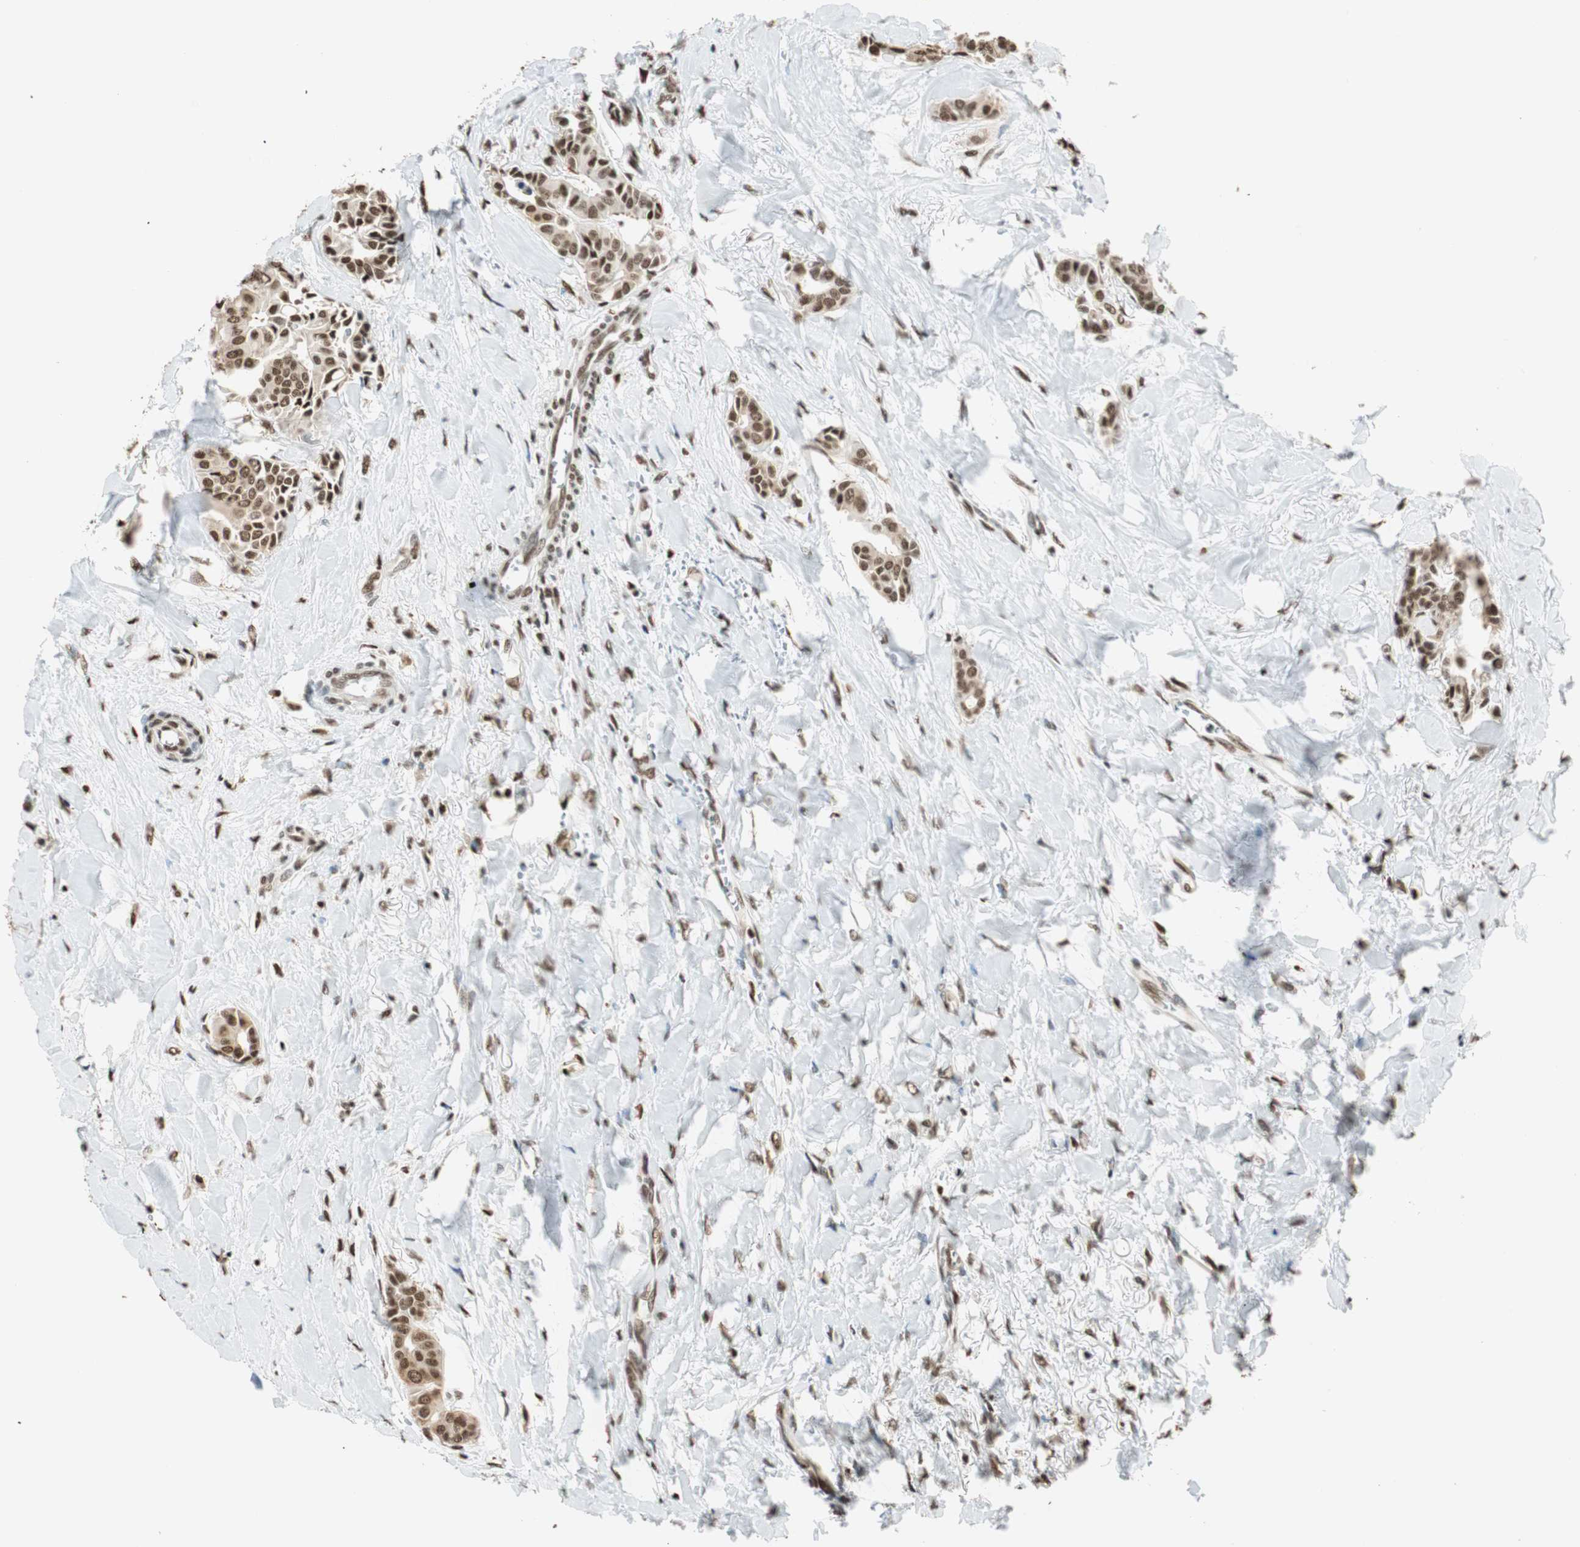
{"staining": {"intensity": "moderate", "quantity": ">75%", "location": "cytoplasmic/membranous,nuclear"}, "tissue": "head and neck cancer", "cell_type": "Tumor cells", "image_type": "cancer", "snomed": [{"axis": "morphology", "description": "Squamous cell carcinoma, NOS"}, {"axis": "topography", "description": "Head-Neck"}], "caption": "This micrograph reveals IHC staining of head and neck cancer, with medium moderate cytoplasmic/membranous and nuclear staining in approximately >75% of tumor cells.", "gene": "FANCG", "patient": {"sex": "female", "age": 84}}